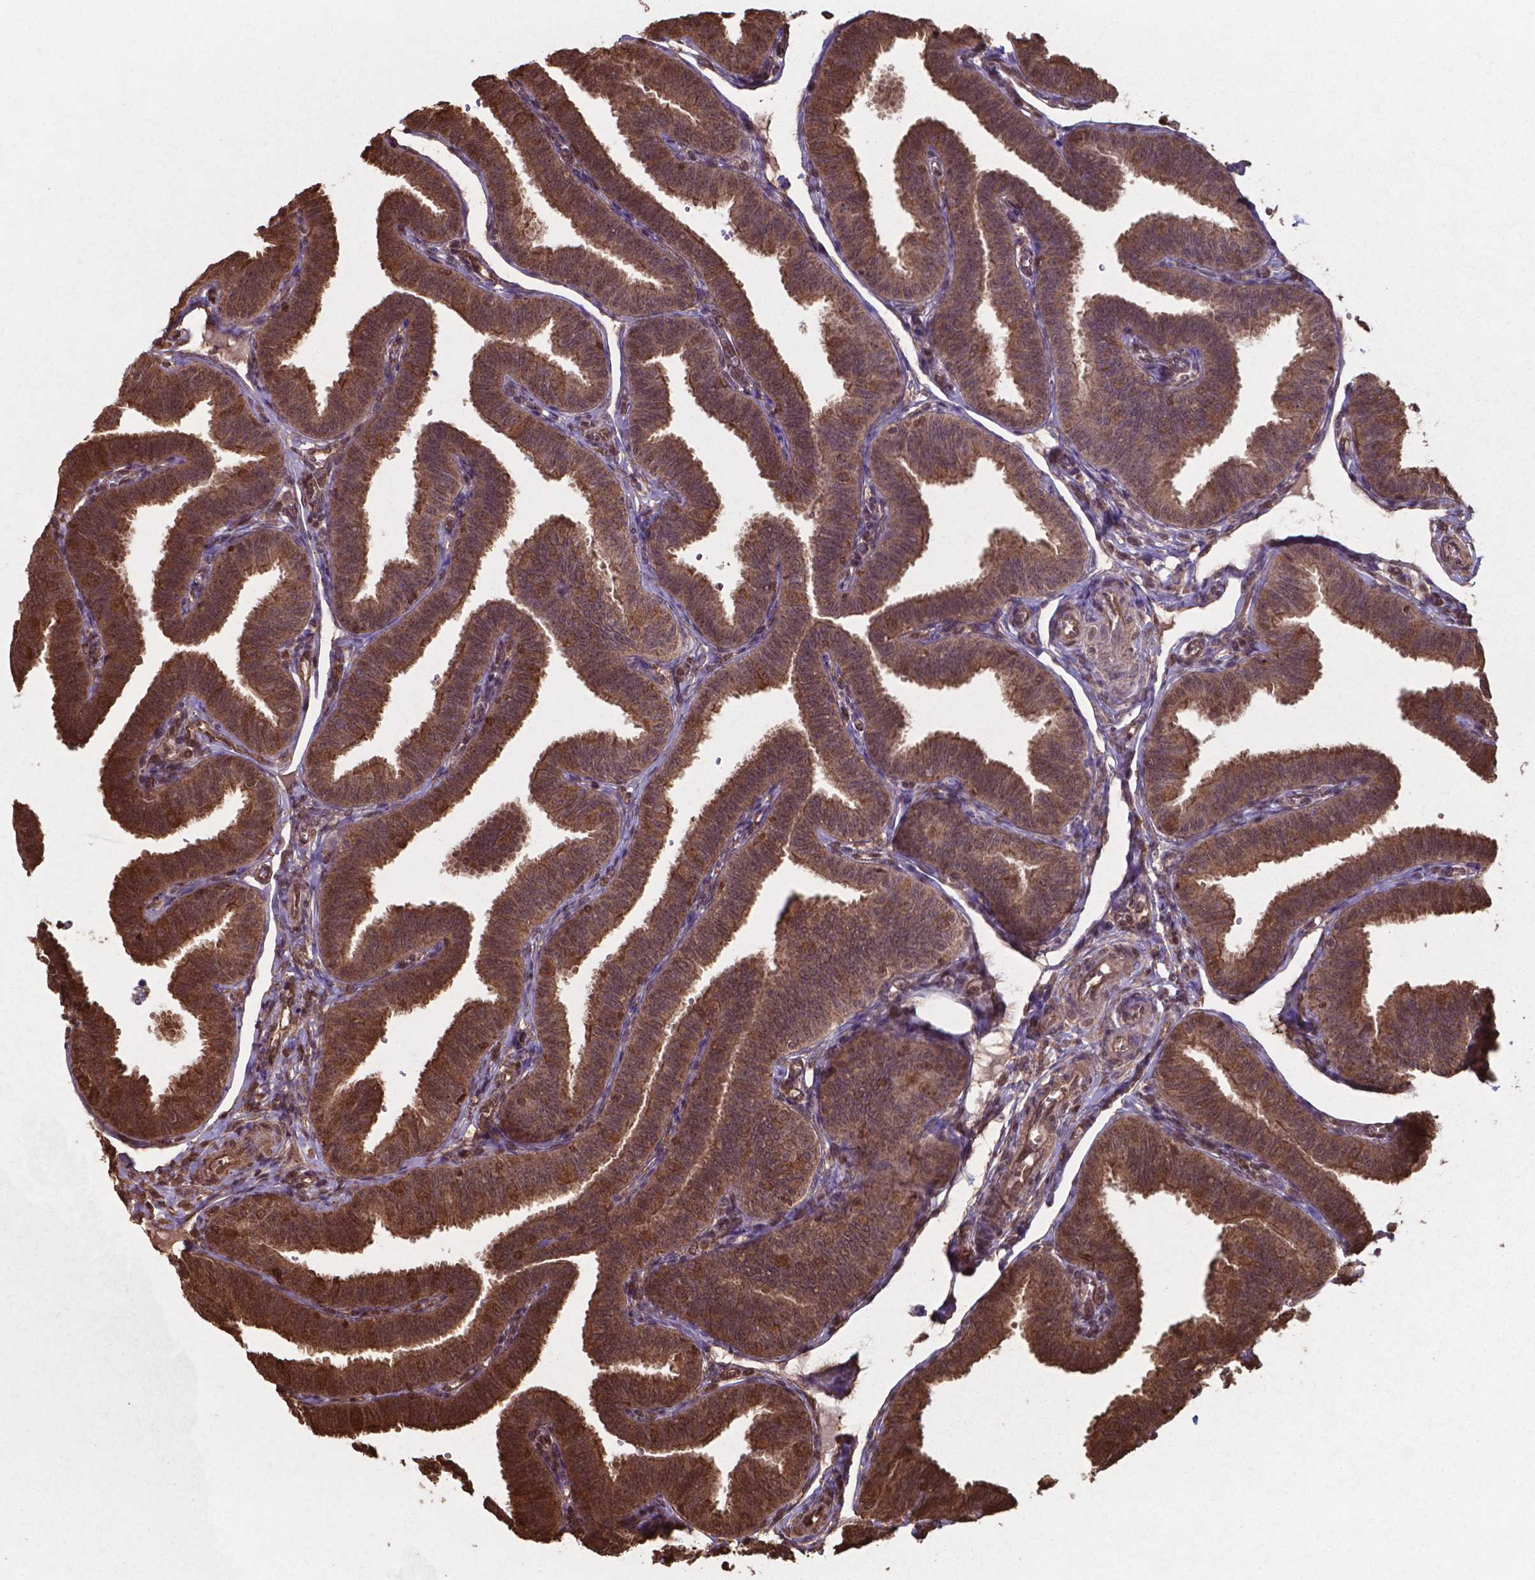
{"staining": {"intensity": "moderate", "quantity": ">75%", "location": "cytoplasmic/membranous,nuclear"}, "tissue": "fallopian tube", "cell_type": "Glandular cells", "image_type": "normal", "snomed": [{"axis": "morphology", "description": "Normal tissue, NOS"}, {"axis": "topography", "description": "Fallopian tube"}], "caption": "DAB (3,3'-diaminobenzidine) immunohistochemical staining of unremarkable human fallopian tube demonstrates moderate cytoplasmic/membranous,nuclear protein staining in approximately >75% of glandular cells.", "gene": "CHP2", "patient": {"sex": "female", "age": 25}}